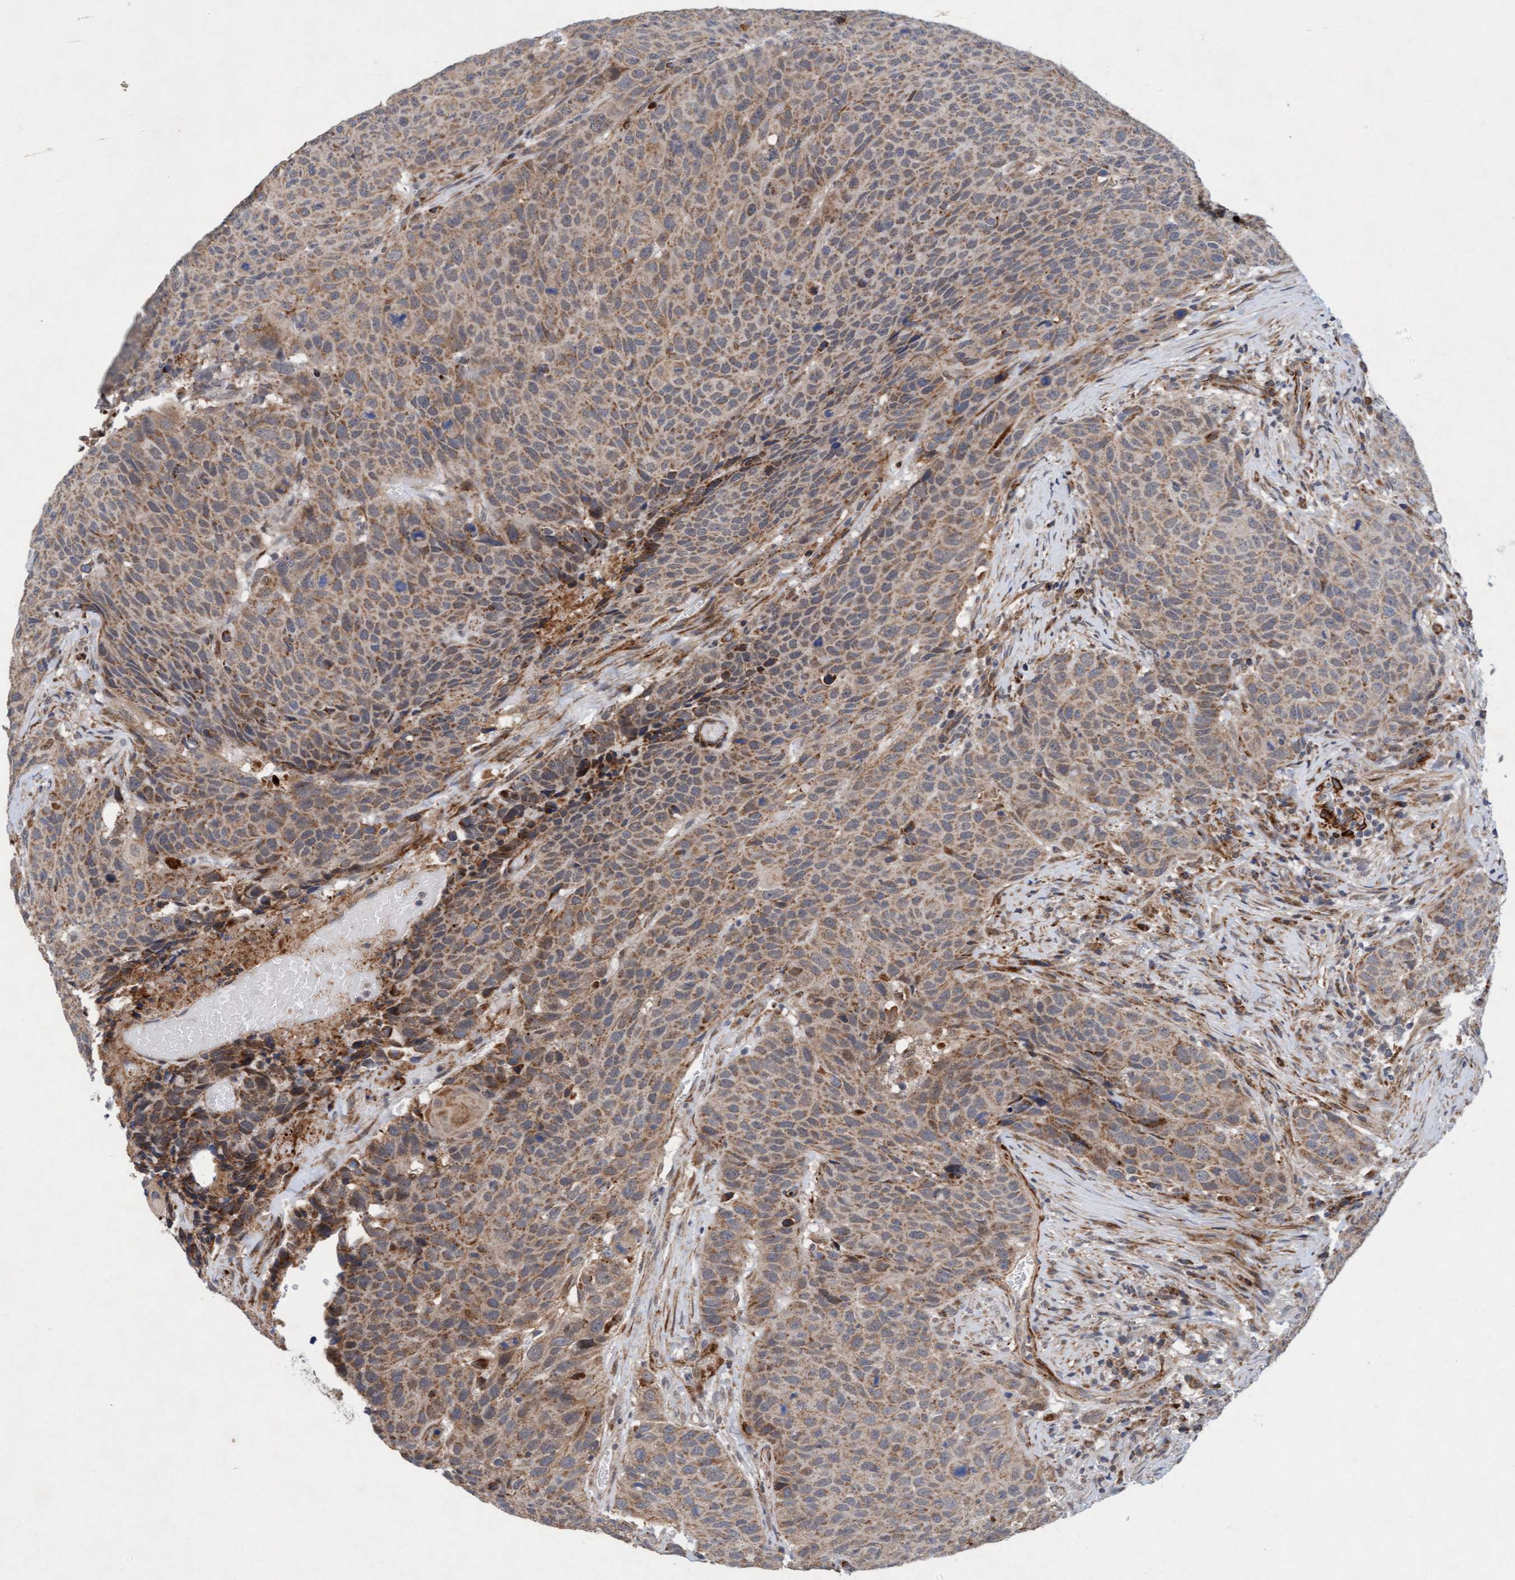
{"staining": {"intensity": "weak", "quantity": ">75%", "location": "cytoplasmic/membranous"}, "tissue": "head and neck cancer", "cell_type": "Tumor cells", "image_type": "cancer", "snomed": [{"axis": "morphology", "description": "Squamous cell carcinoma, NOS"}, {"axis": "topography", "description": "Head-Neck"}], "caption": "IHC (DAB) staining of head and neck squamous cell carcinoma exhibits weak cytoplasmic/membranous protein staining in approximately >75% of tumor cells.", "gene": "TMEM70", "patient": {"sex": "male", "age": 66}}